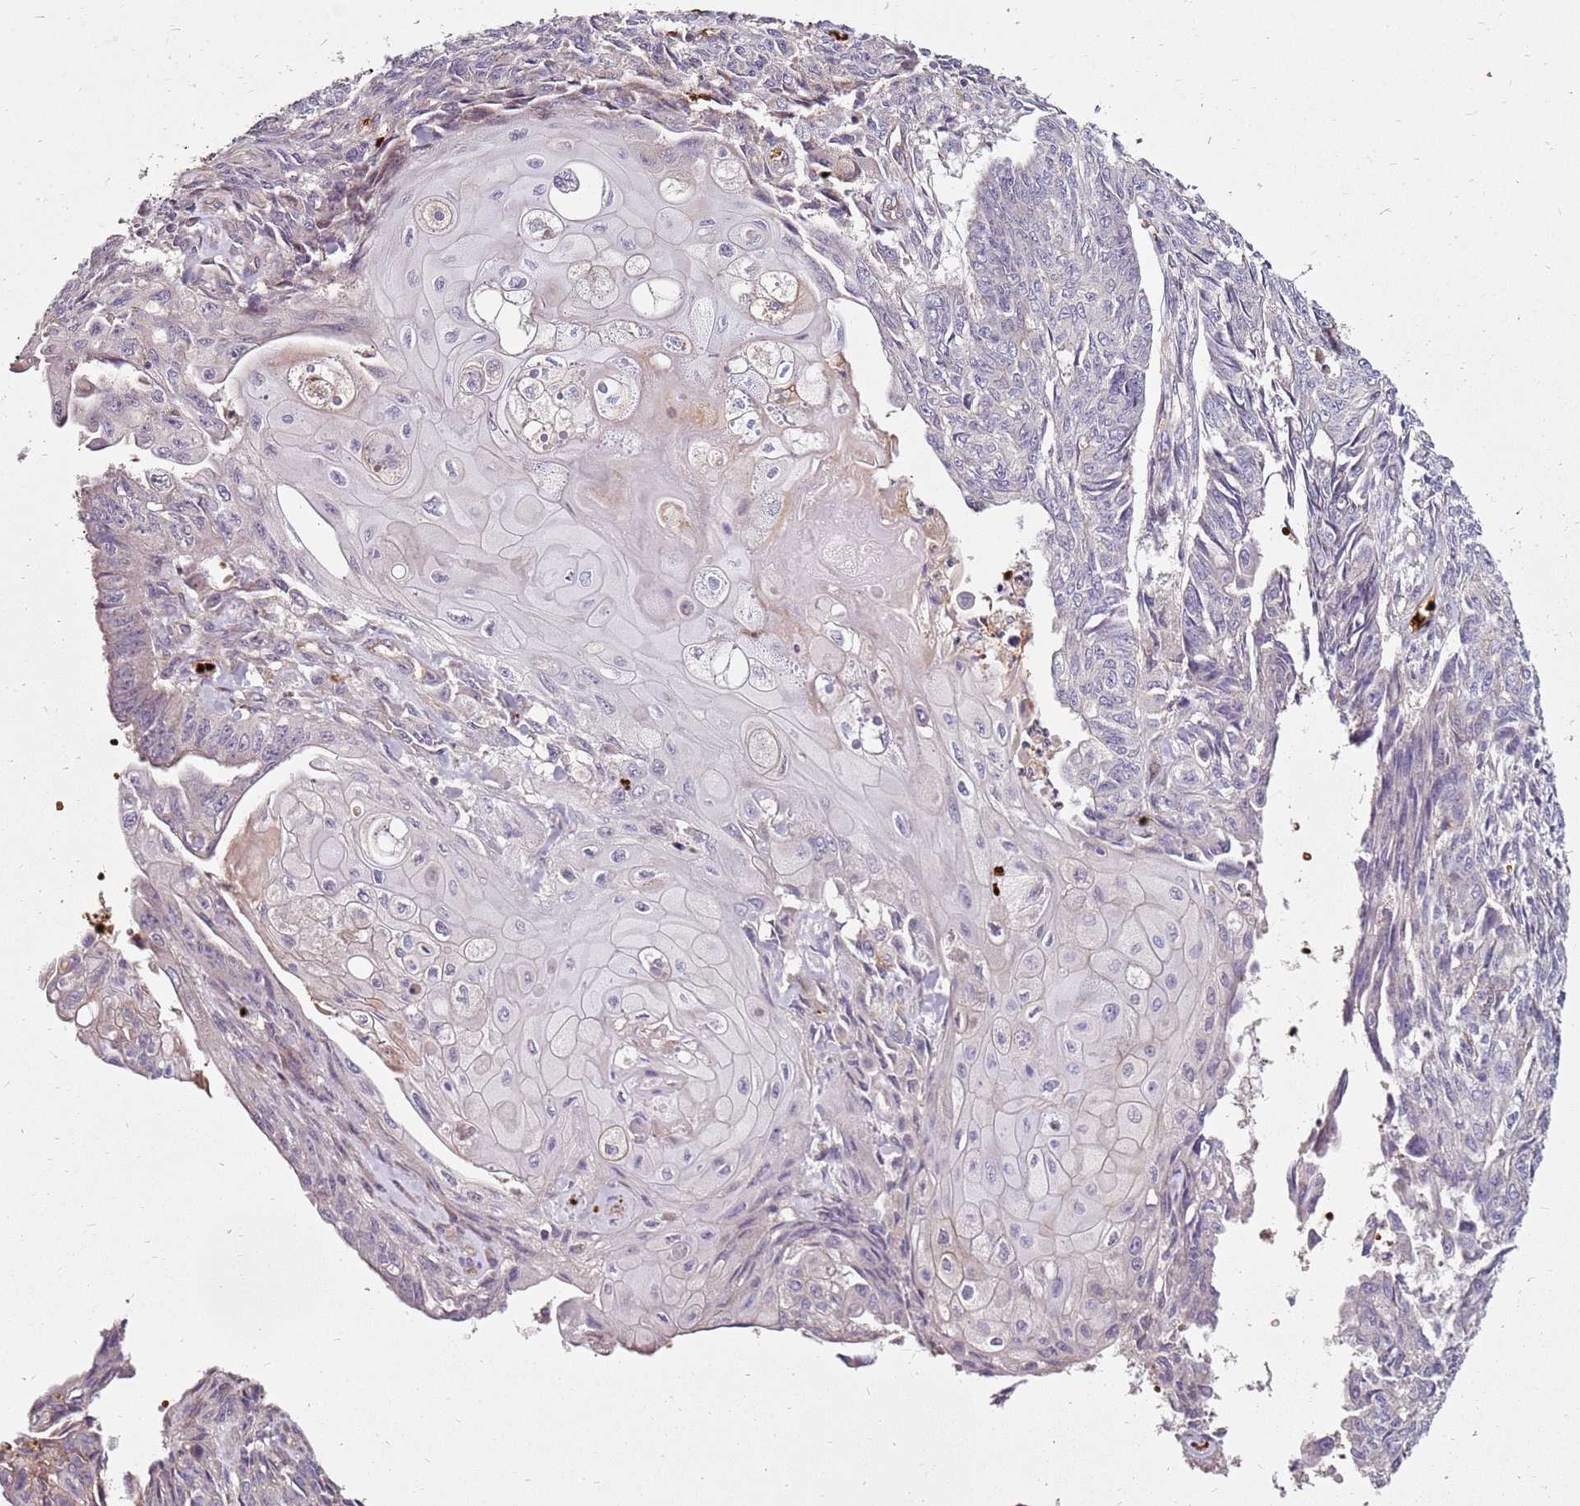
{"staining": {"intensity": "negative", "quantity": "none", "location": "none"}, "tissue": "endometrial cancer", "cell_type": "Tumor cells", "image_type": "cancer", "snomed": [{"axis": "morphology", "description": "Adenocarcinoma, NOS"}, {"axis": "topography", "description": "Endometrium"}], "caption": "Adenocarcinoma (endometrial) was stained to show a protein in brown. There is no significant positivity in tumor cells.", "gene": "RNF11", "patient": {"sex": "female", "age": 32}}